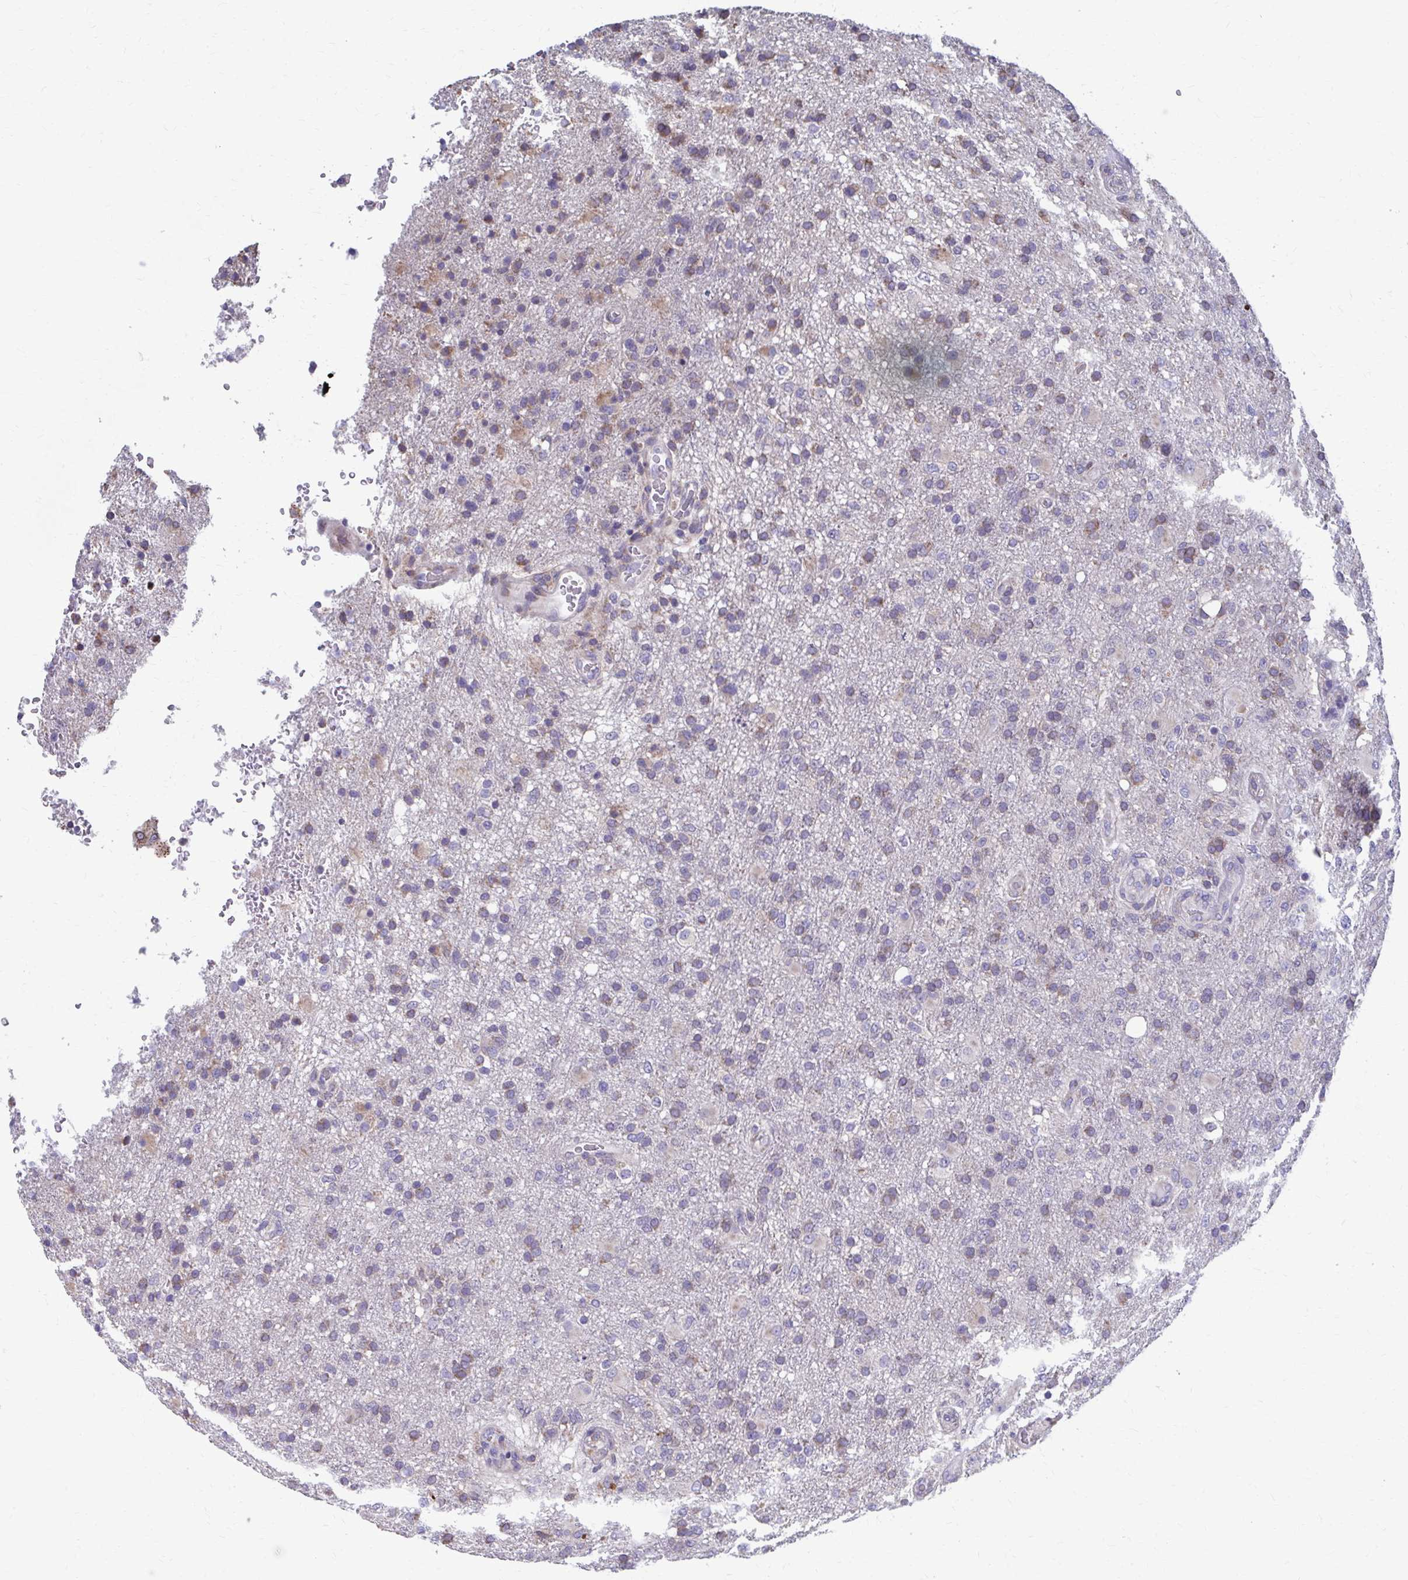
{"staining": {"intensity": "negative", "quantity": "none", "location": "none"}, "tissue": "glioma", "cell_type": "Tumor cells", "image_type": "cancer", "snomed": [{"axis": "morphology", "description": "Glioma, malignant, High grade"}, {"axis": "topography", "description": "Brain"}], "caption": "Immunohistochemical staining of high-grade glioma (malignant) exhibits no significant expression in tumor cells.", "gene": "FKBP2", "patient": {"sex": "female", "age": 74}}